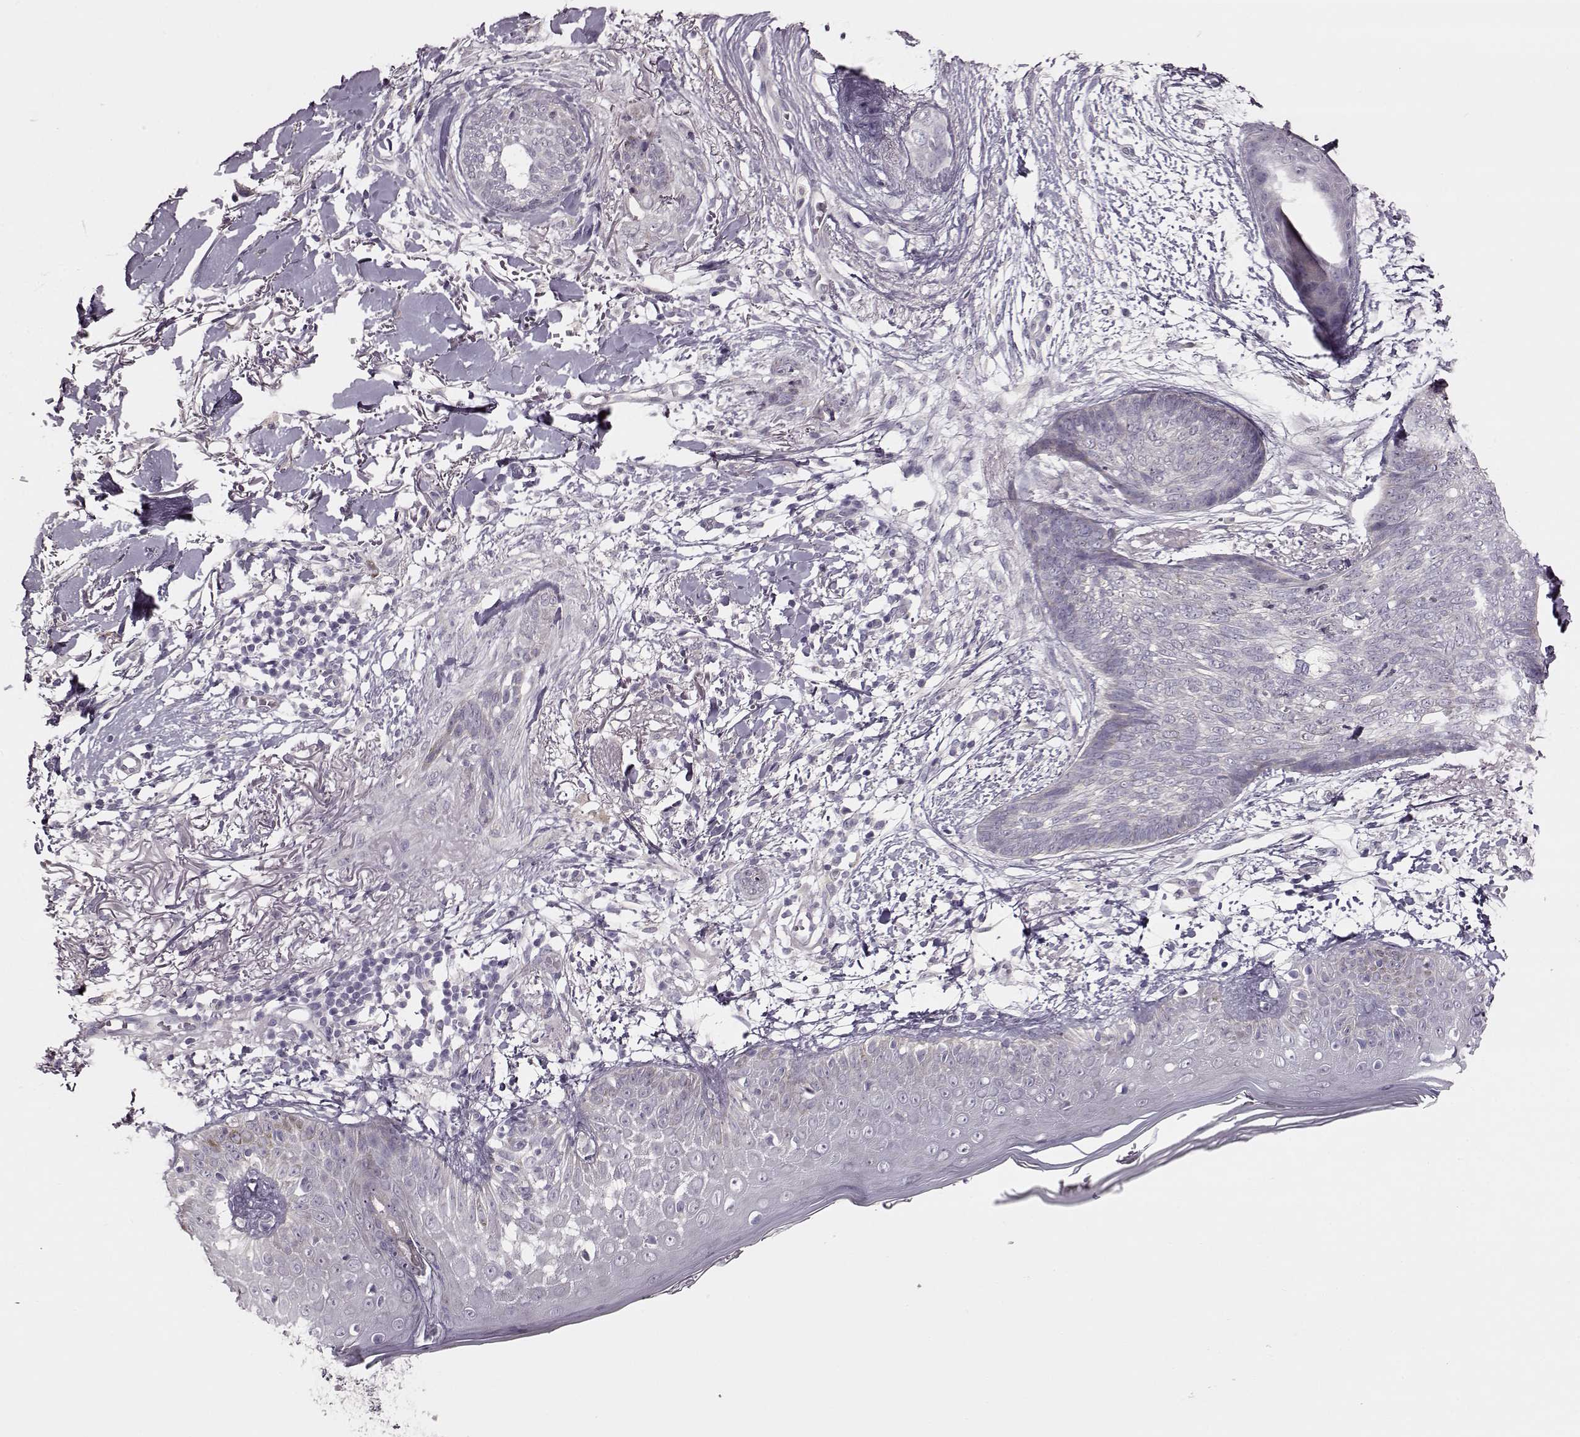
{"staining": {"intensity": "negative", "quantity": "none", "location": "none"}, "tissue": "skin cancer", "cell_type": "Tumor cells", "image_type": "cancer", "snomed": [{"axis": "morphology", "description": "Normal tissue, NOS"}, {"axis": "morphology", "description": "Basal cell carcinoma"}, {"axis": "topography", "description": "Skin"}], "caption": "A histopathology image of skin cancer (basal cell carcinoma) stained for a protein displays no brown staining in tumor cells. (Stains: DAB (3,3'-diaminobenzidine) immunohistochemistry with hematoxylin counter stain, Microscopy: brightfield microscopy at high magnification).", "gene": "MAP6D1", "patient": {"sex": "male", "age": 84}}